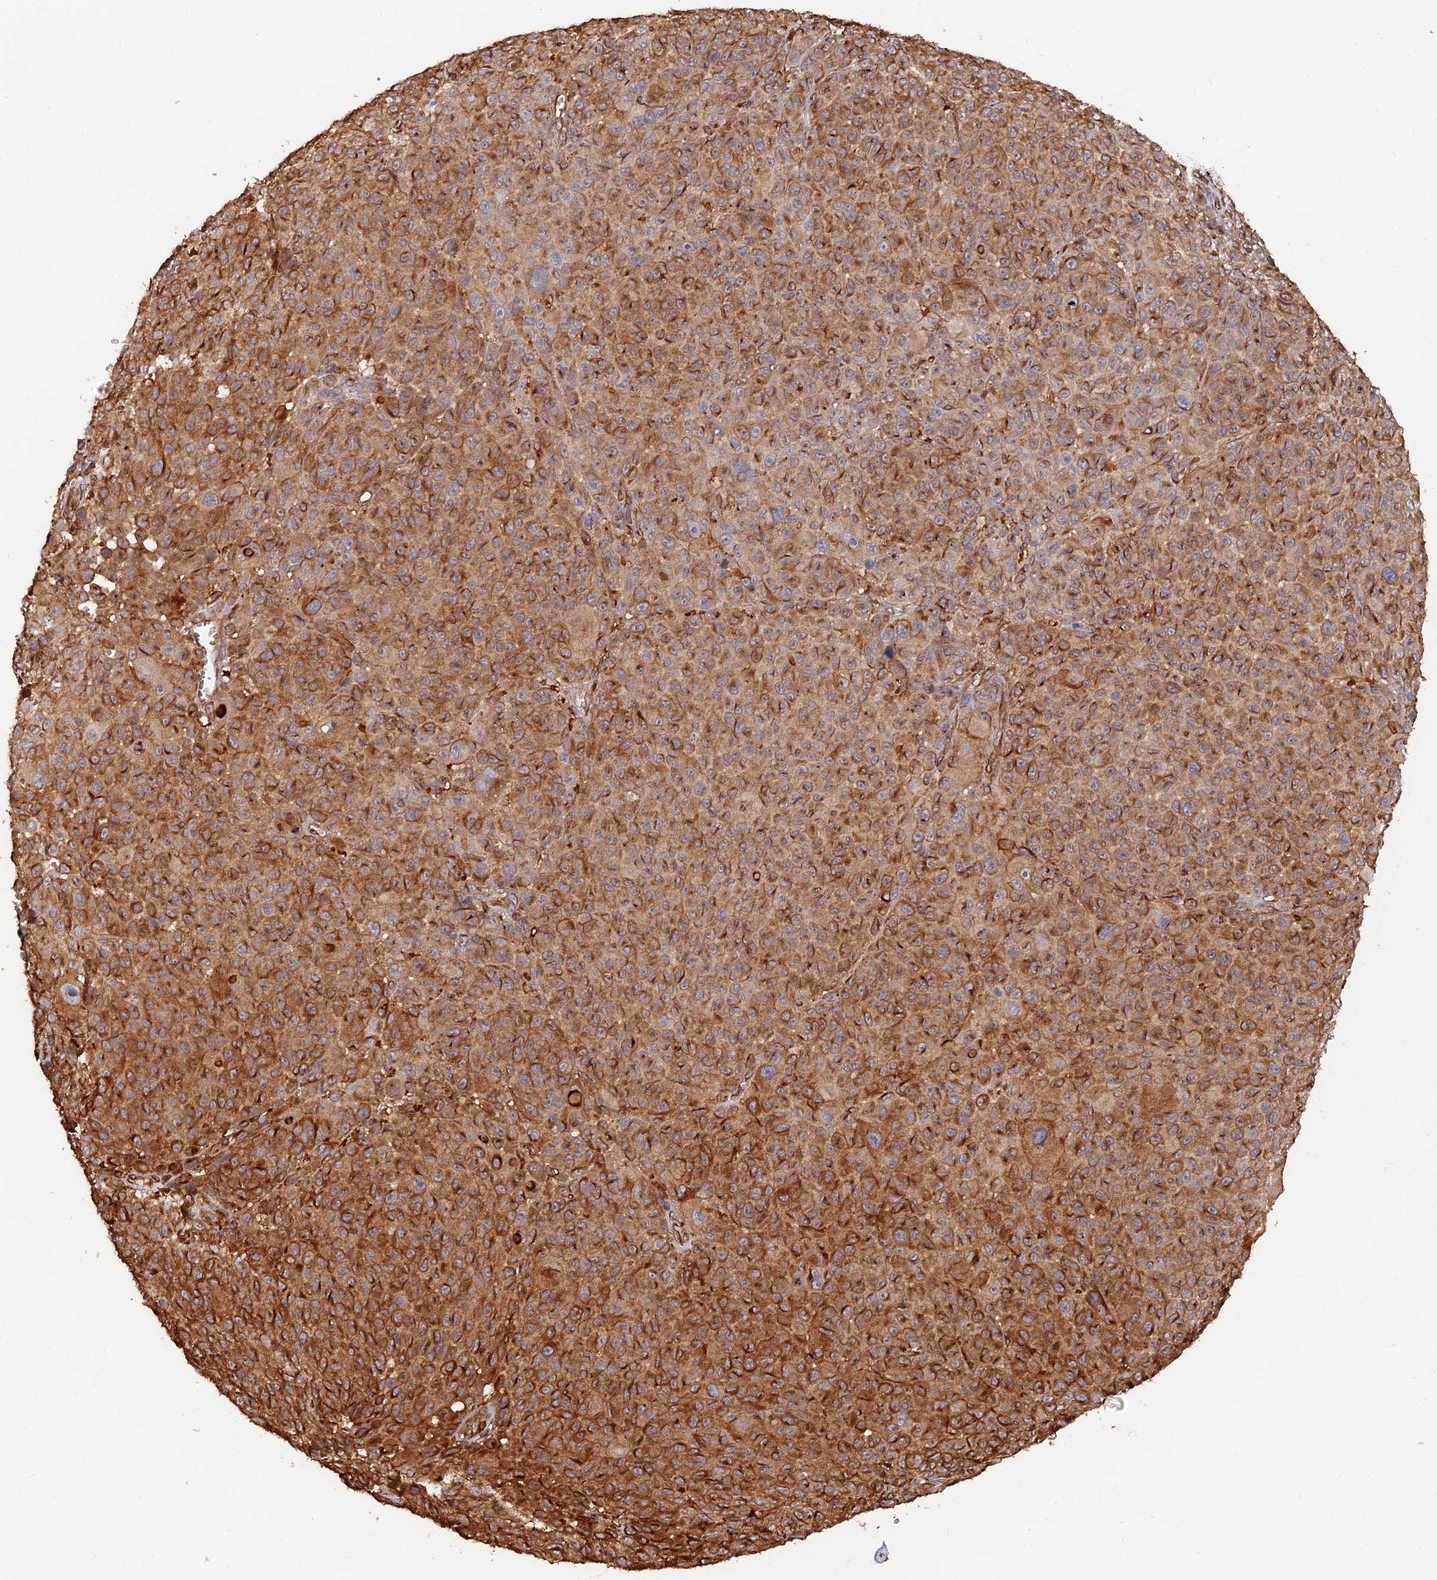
{"staining": {"intensity": "strong", "quantity": ">75%", "location": "cytoplasmic/membranous"}, "tissue": "melanoma", "cell_type": "Tumor cells", "image_type": "cancer", "snomed": [{"axis": "morphology", "description": "Malignant melanoma, NOS"}, {"axis": "topography", "description": "Skin"}], "caption": "This is an image of immunohistochemistry staining of melanoma, which shows strong positivity in the cytoplasmic/membranous of tumor cells.", "gene": "WBP11", "patient": {"sex": "female", "age": 94}}